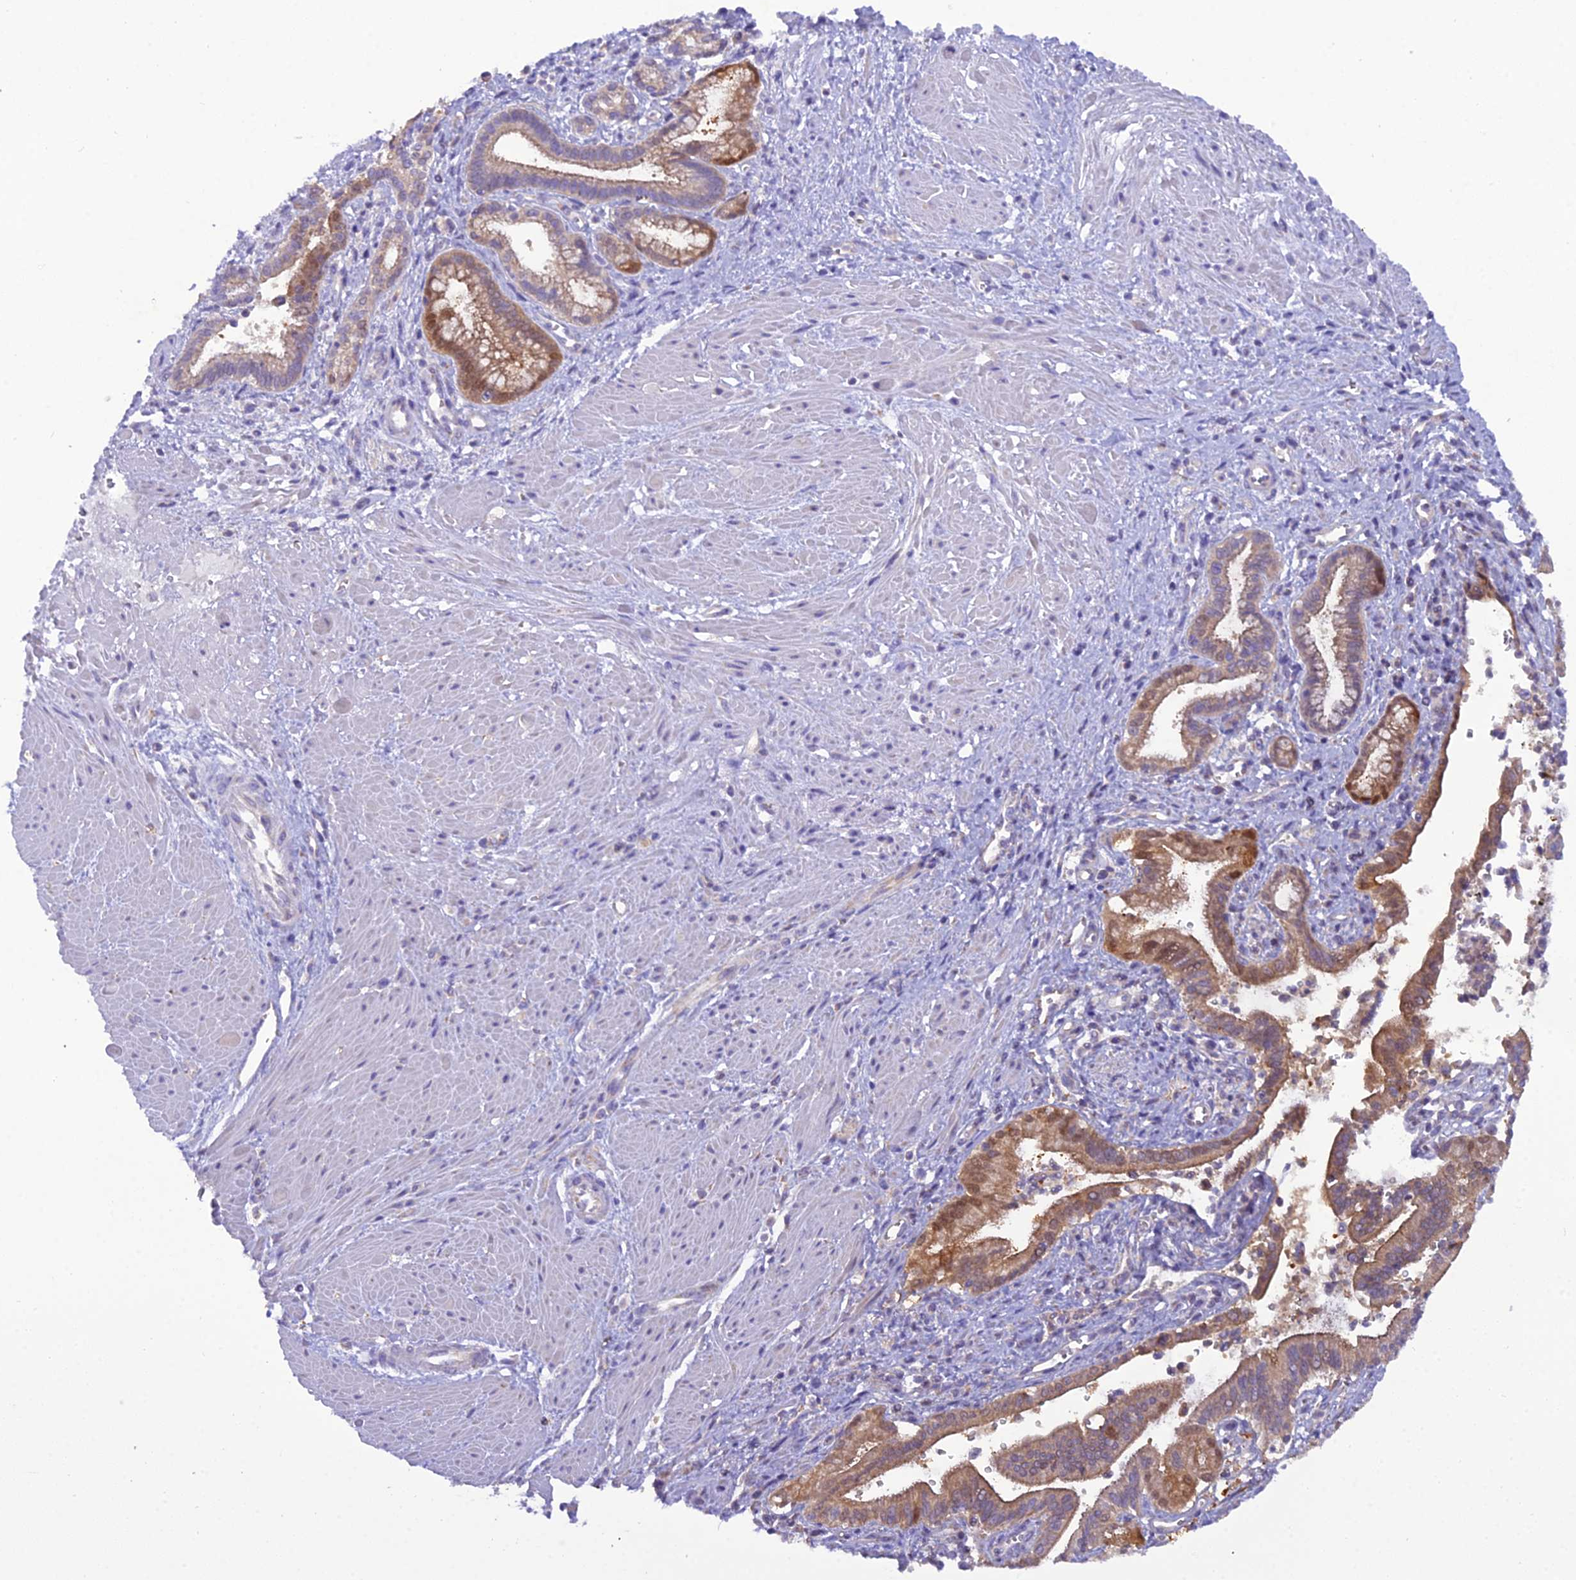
{"staining": {"intensity": "moderate", "quantity": ">75%", "location": "cytoplasmic/membranous"}, "tissue": "pancreatic cancer", "cell_type": "Tumor cells", "image_type": "cancer", "snomed": [{"axis": "morphology", "description": "Adenocarcinoma, NOS"}, {"axis": "topography", "description": "Pancreas"}], "caption": "Pancreatic cancer (adenocarcinoma) stained with DAB (3,3'-diaminobenzidine) IHC displays medium levels of moderate cytoplasmic/membranous staining in about >75% of tumor cells.", "gene": "GPD1", "patient": {"sex": "male", "age": 78}}